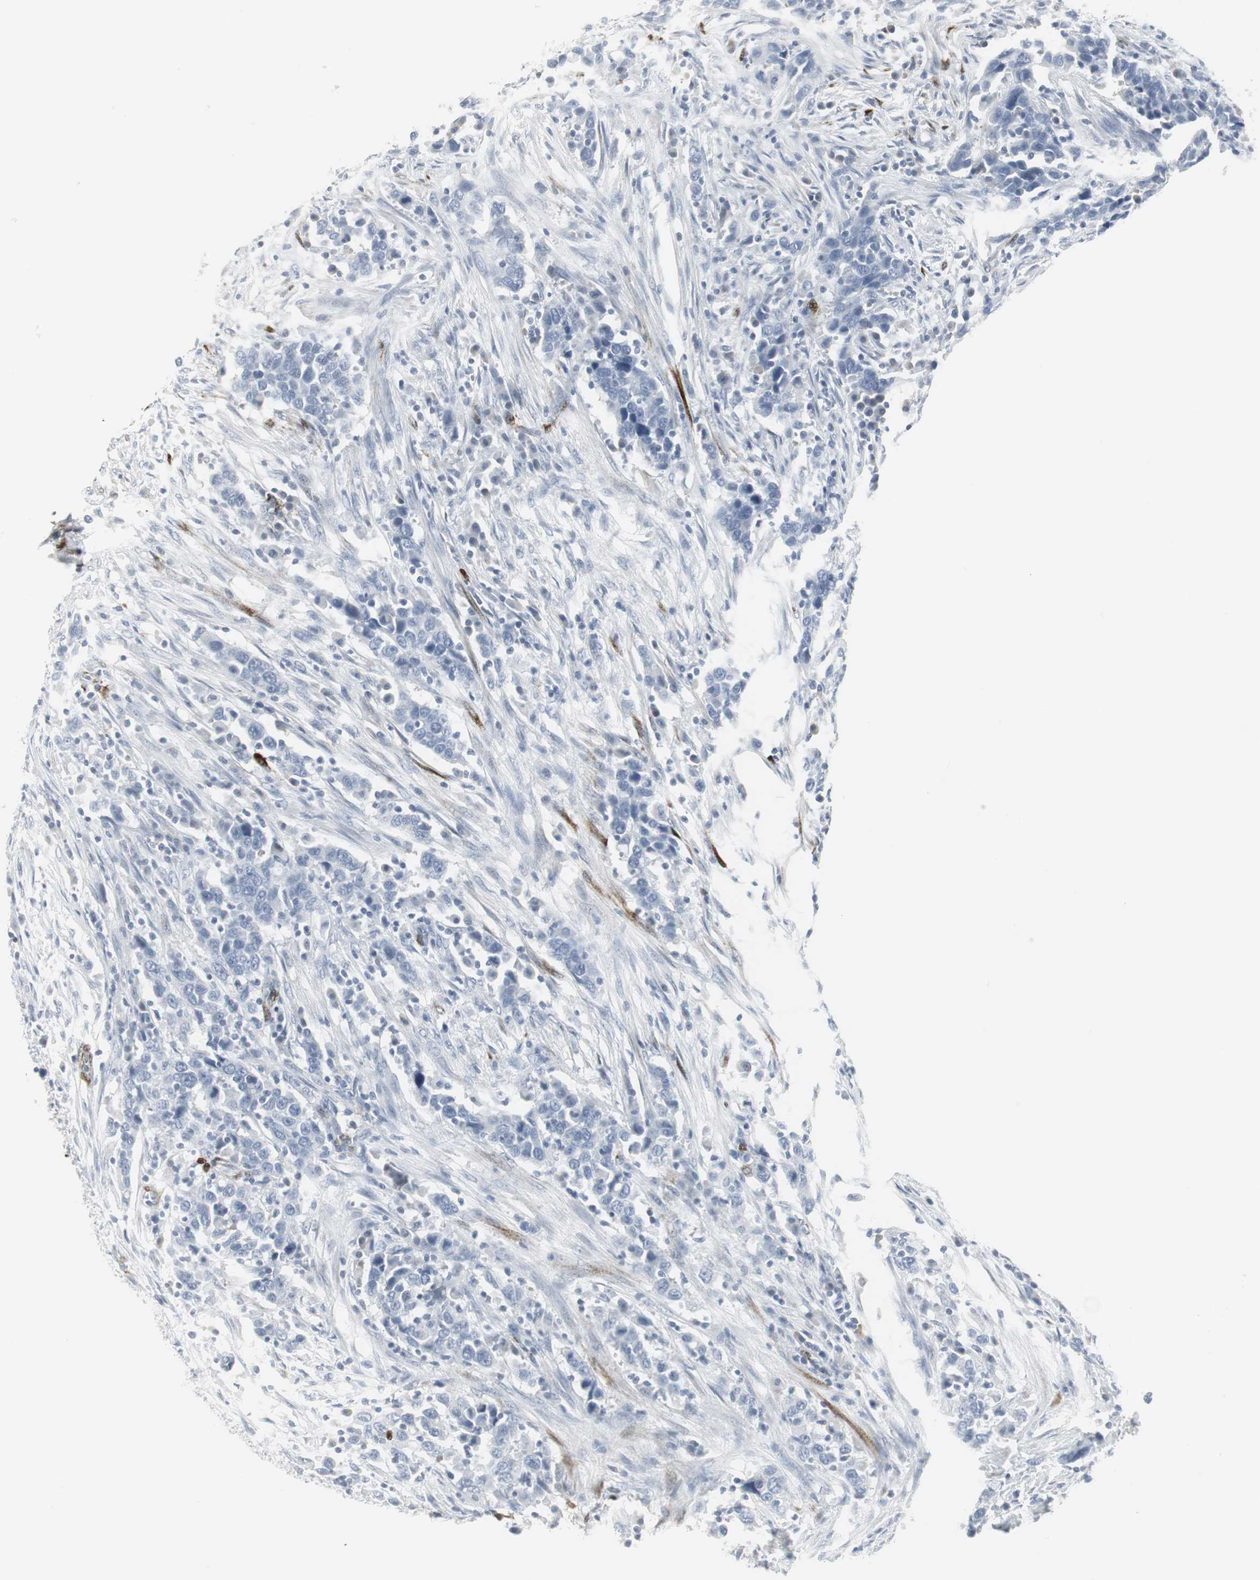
{"staining": {"intensity": "negative", "quantity": "none", "location": "none"}, "tissue": "urothelial cancer", "cell_type": "Tumor cells", "image_type": "cancer", "snomed": [{"axis": "morphology", "description": "Urothelial carcinoma, High grade"}, {"axis": "topography", "description": "Urinary bladder"}], "caption": "This is a image of immunohistochemistry (IHC) staining of urothelial carcinoma (high-grade), which shows no staining in tumor cells.", "gene": "PPP1R14A", "patient": {"sex": "male", "age": 61}}